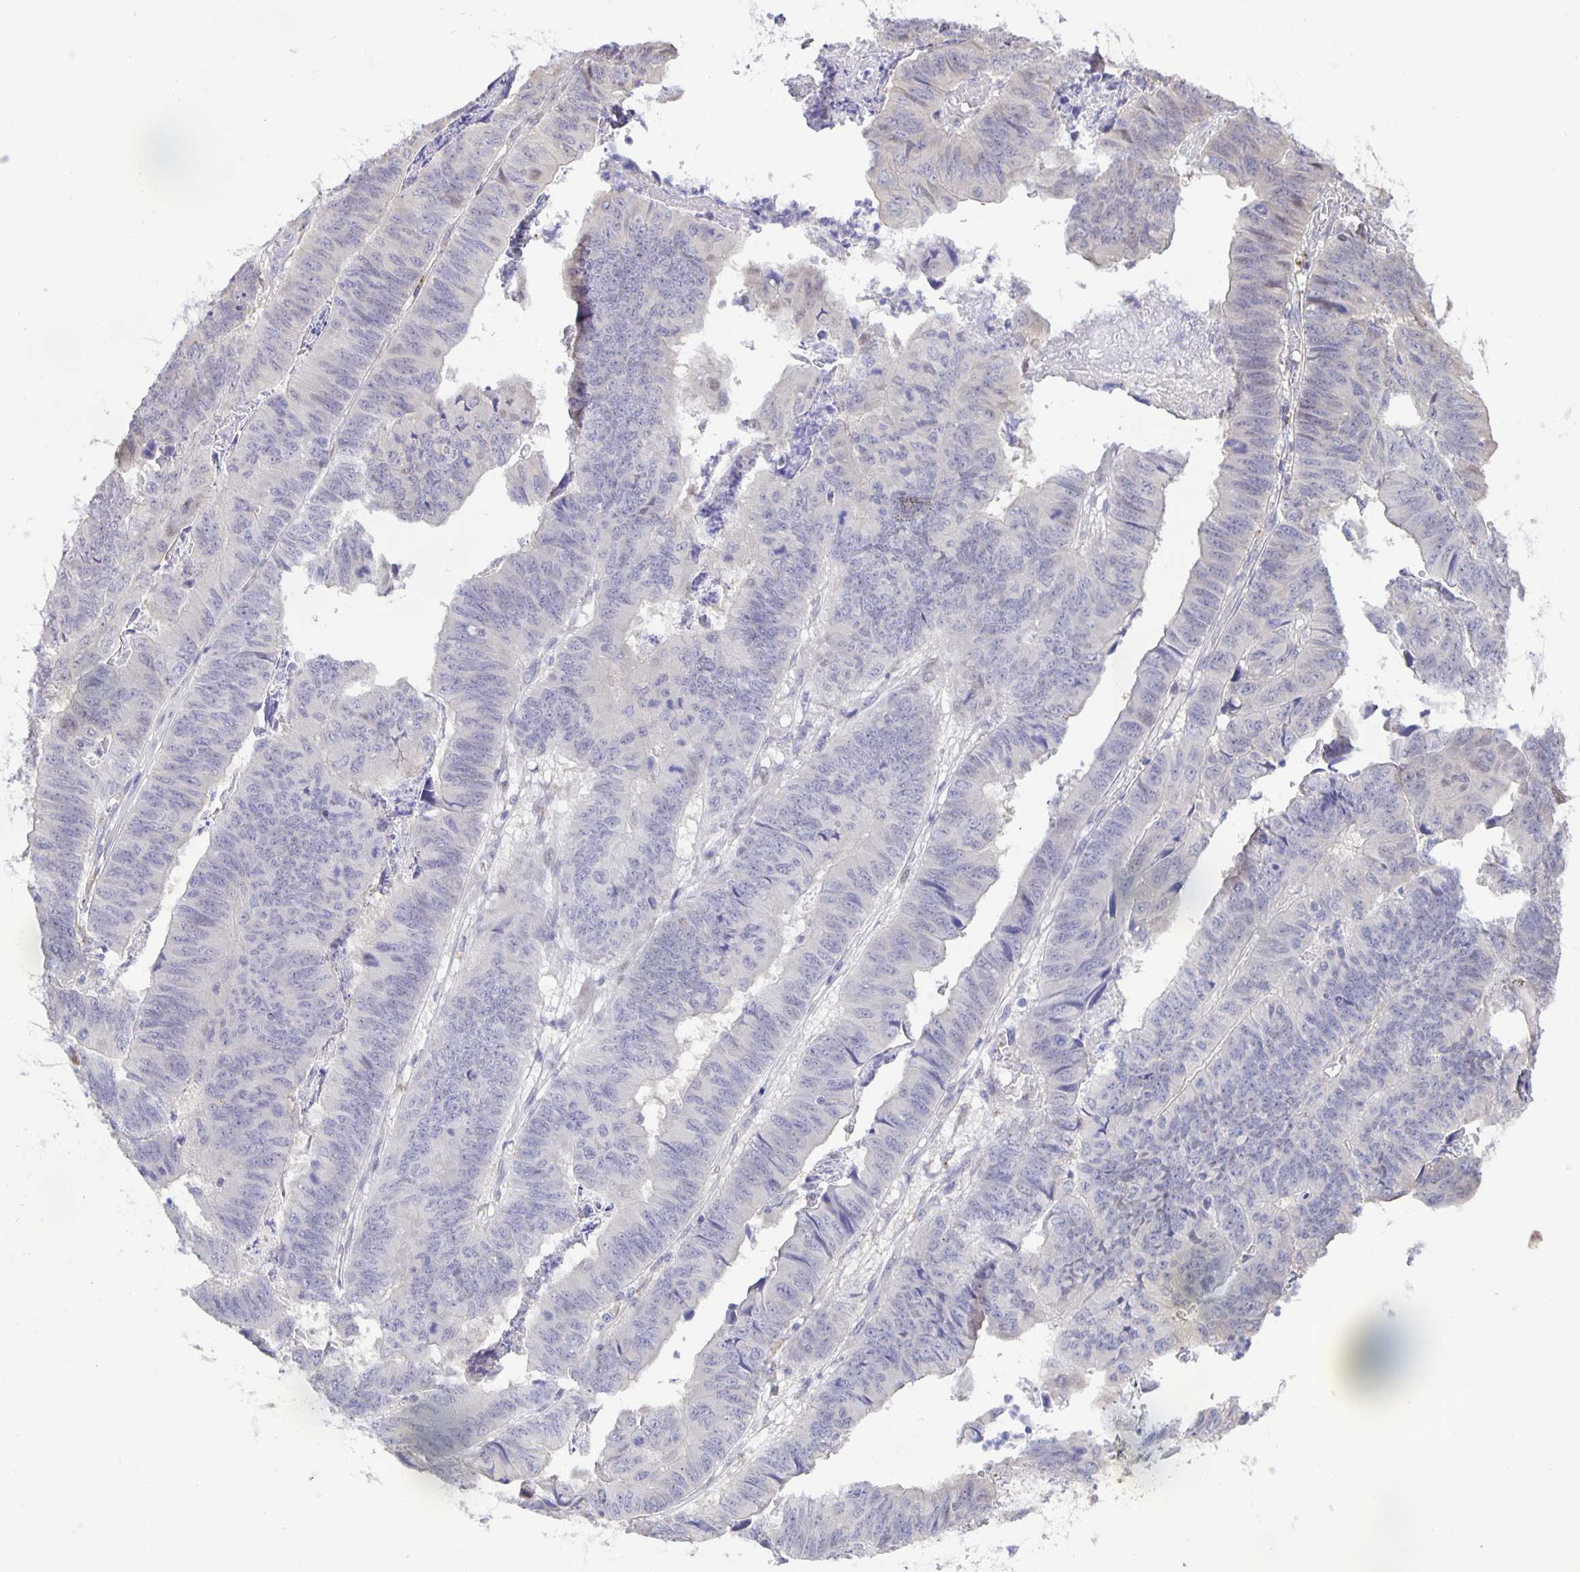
{"staining": {"intensity": "negative", "quantity": "none", "location": "none"}, "tissue": "stomach cancer", "cell_type": "Tumor cells", "image_type": "cancer", "snomed": [{"axis": "morphology", "description": "Adenocarcinoma, NOS"}, {"axis": "topography", "description": "Stomach, lower"}], "caption": "Image shows no protein staining in tumor cells of stomach cancer (adenocarcinoma) tissue.", "gene": "MAPK12", "patient": {"sex": "male", "age": 77}}